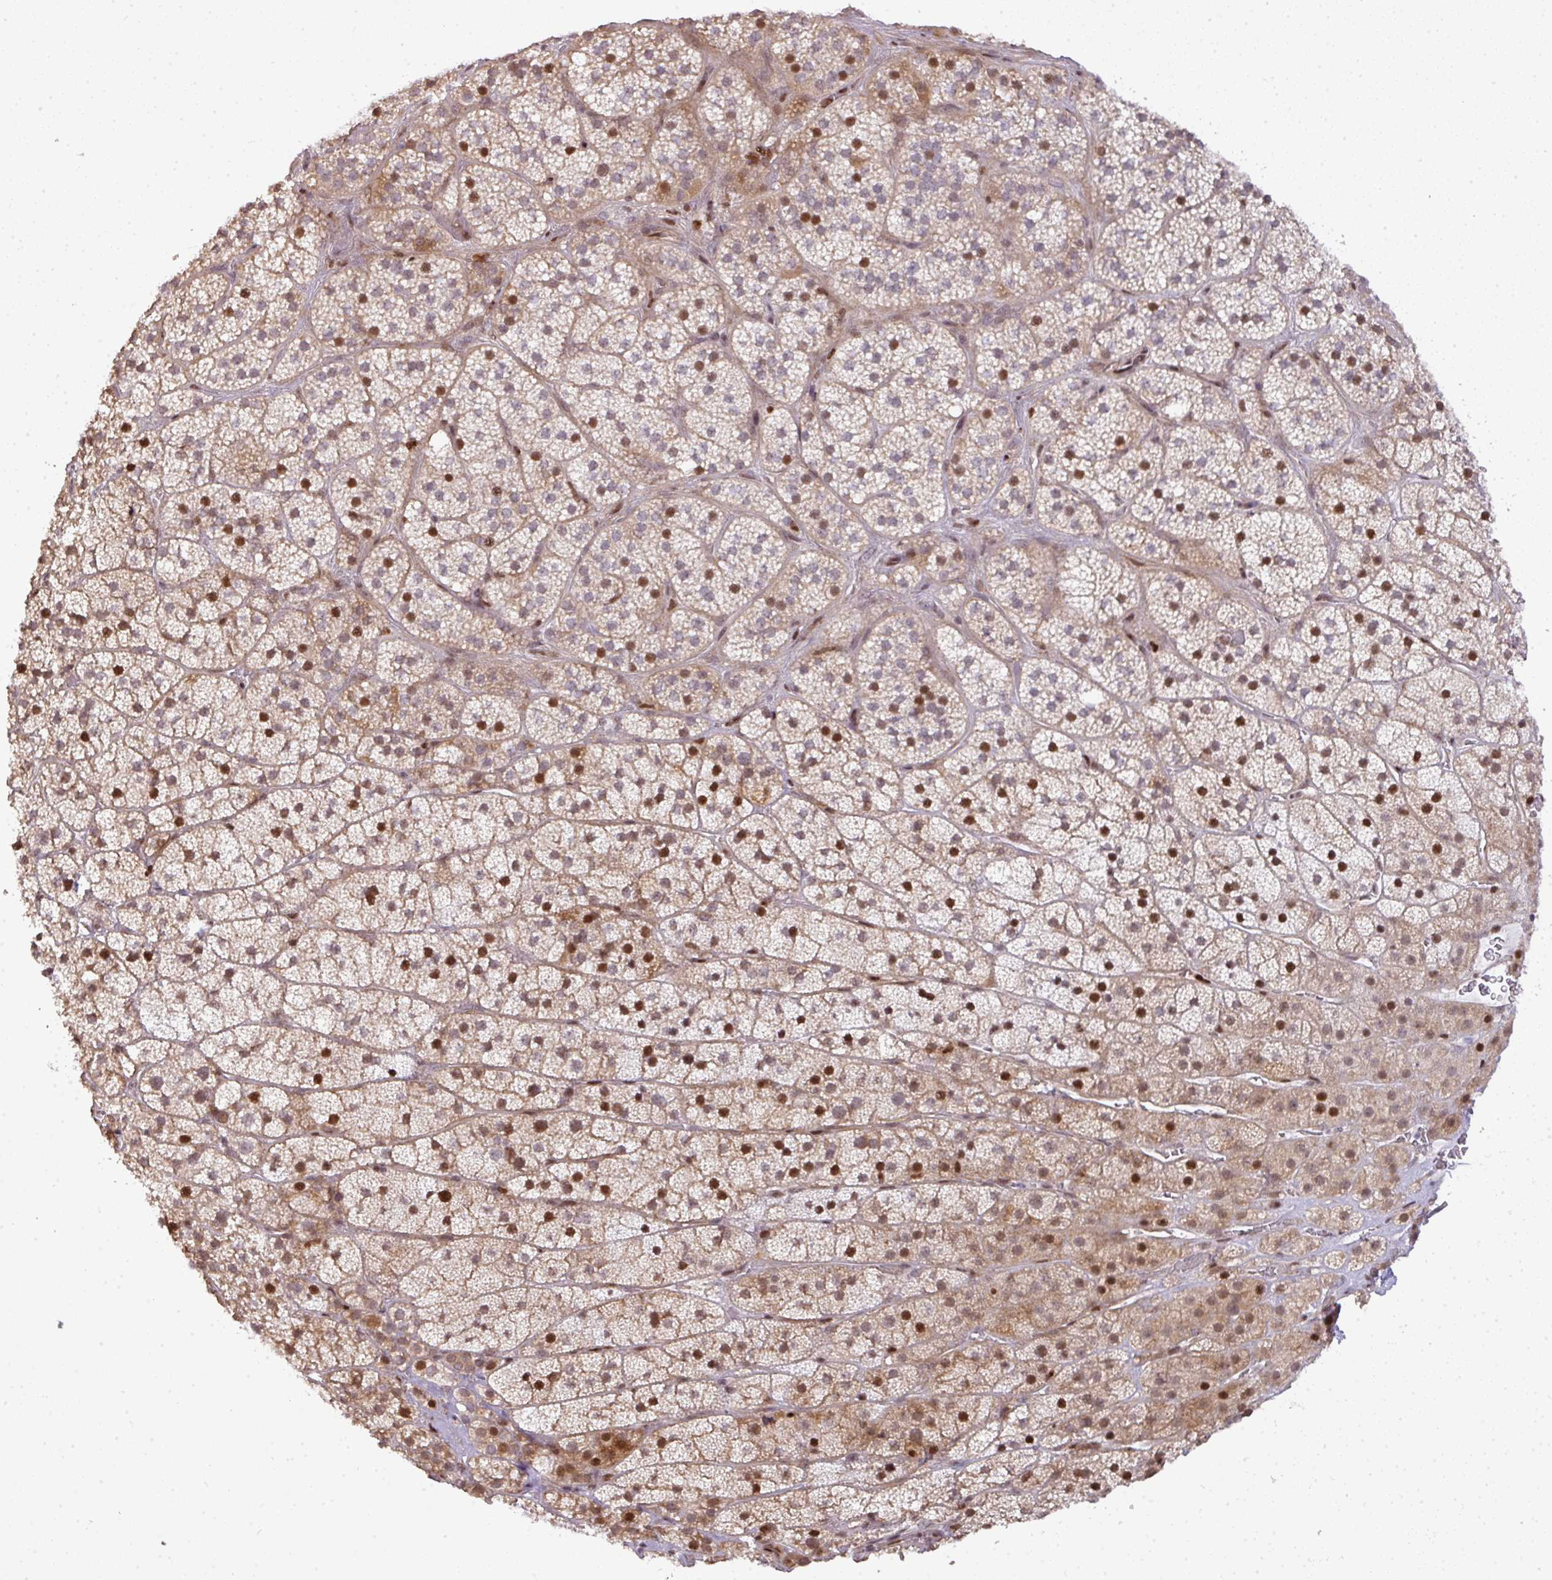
{"staining": {"intensity": "moderate", "quantity": "25%-75%", "location": "cytoplasmic/membranous,nuclear"}, "tissue": "adrenal gland", "cell_type": "Glandular cells", "image_type": "normal", "snomed": [{"axis": "morphology", "description": "Normal tissue, NOS"}, {"axis": "topography", "description": "Adrenal gland"}], "caption": "Normal adrenal gland shows moderate cytoplasmic/membranous,nuclear staining in approximately 25%-75% of glandular cells, visualized by immunohistochemistry.", "gene": "MYSM1", "patient": {"sex": "male", "age": 57}}